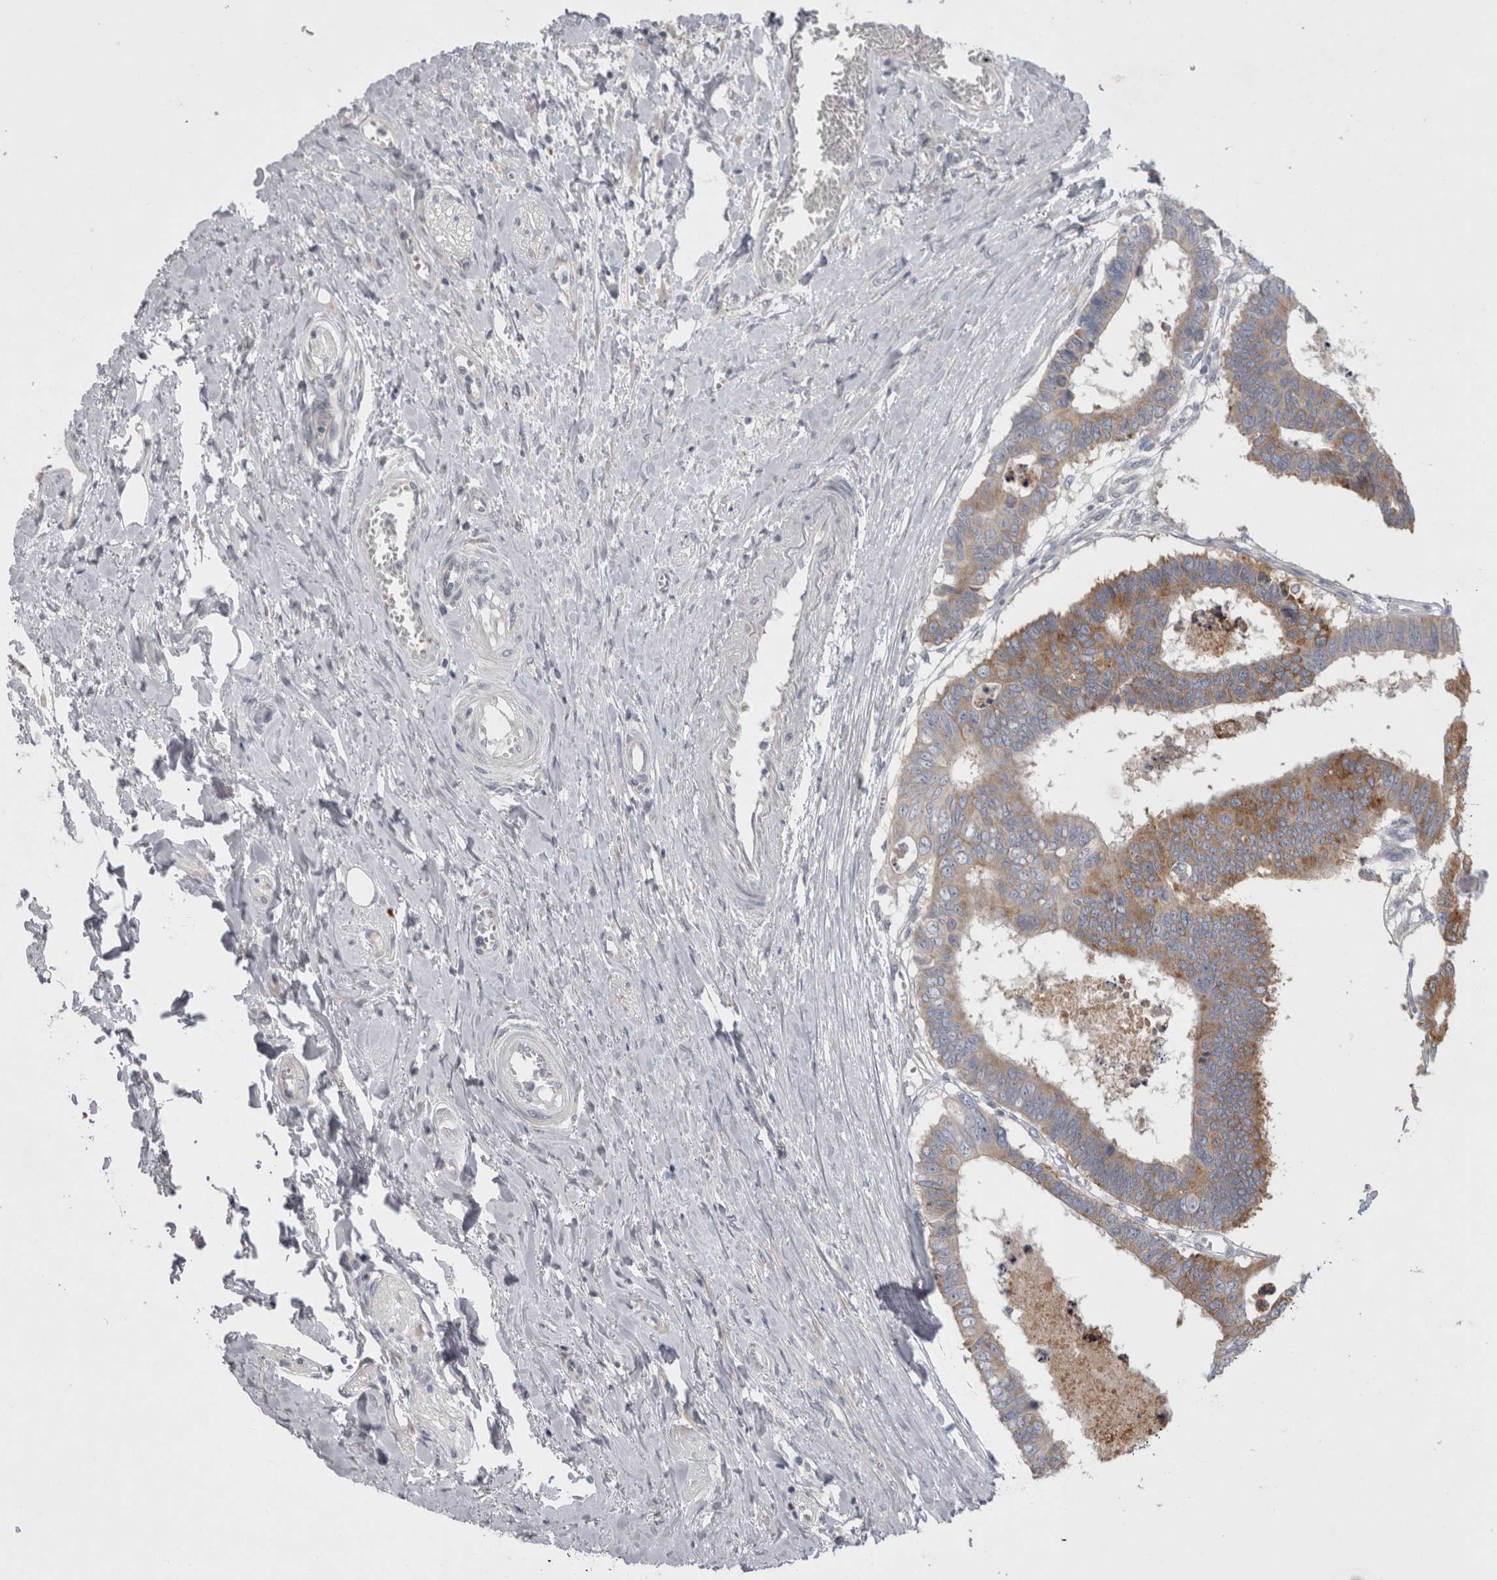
{"staining": {"intensity": "moderate", "quantity": ">75%", "location": "cytoplasmic/membranous"}, "tissue": "colorectal cancer", "cell_type": "Tumor cells", "image_type": "cancer", "snomed": [{"axis": "morphology", "description": "Adenocarcinoma, NOS"}, {"axis": "topography", "description": "Rectum"}], "caption": "Human adenocarcinoma (colorectal) stained for a protein (brown) reveals moderate cytoplasmic/membranous positive staining in about >75% of tumor cells.", "gene": "LRRC40", "patient": {"sex": "male", "age": 84}}